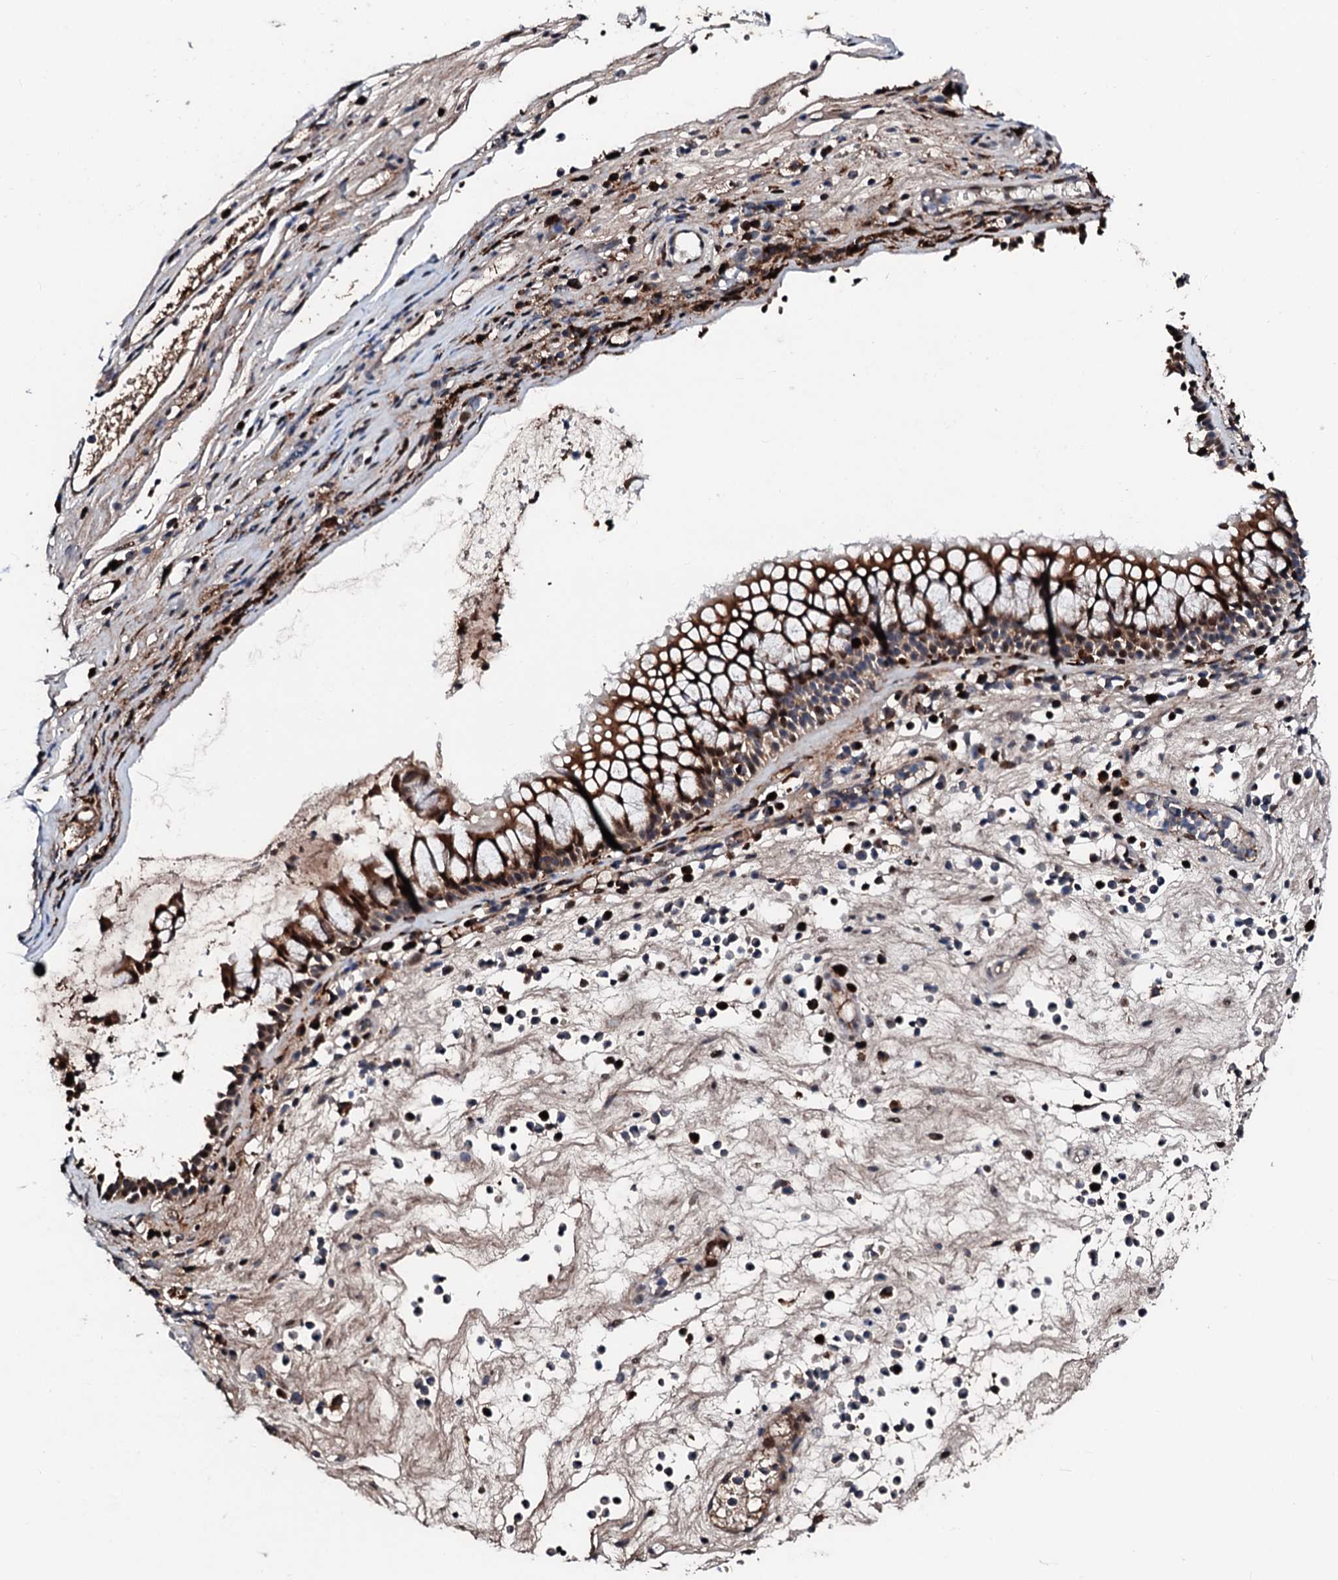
{"staining": {"intensity": "moderate", "quantity": ">75%", "location": "cytoplasmic/membranous"}, "tissue": "nasopharynx", "cell_type": "Respiratory epithelial cells", "image_type": "normal", "snomed": [{"axis": "morphology", "description": "Normal tissue, NOS"}, {"axis": "morphology", "description": "Inflammation, NOS"}, {"axis": "morphology", "description": "Malignant melanoma, Metastatic site"}, {"axis": "topography", "description": "Nasopharynx"}], "caption": "IHC (DAB) staining of normal nasopharynx displays moderate cytoplasmic/membranous protein staining in approximately >75% of respiratory epithelial cells.", "gene": "KIF18A", "patient": {"sex": "male", "age": 70}}